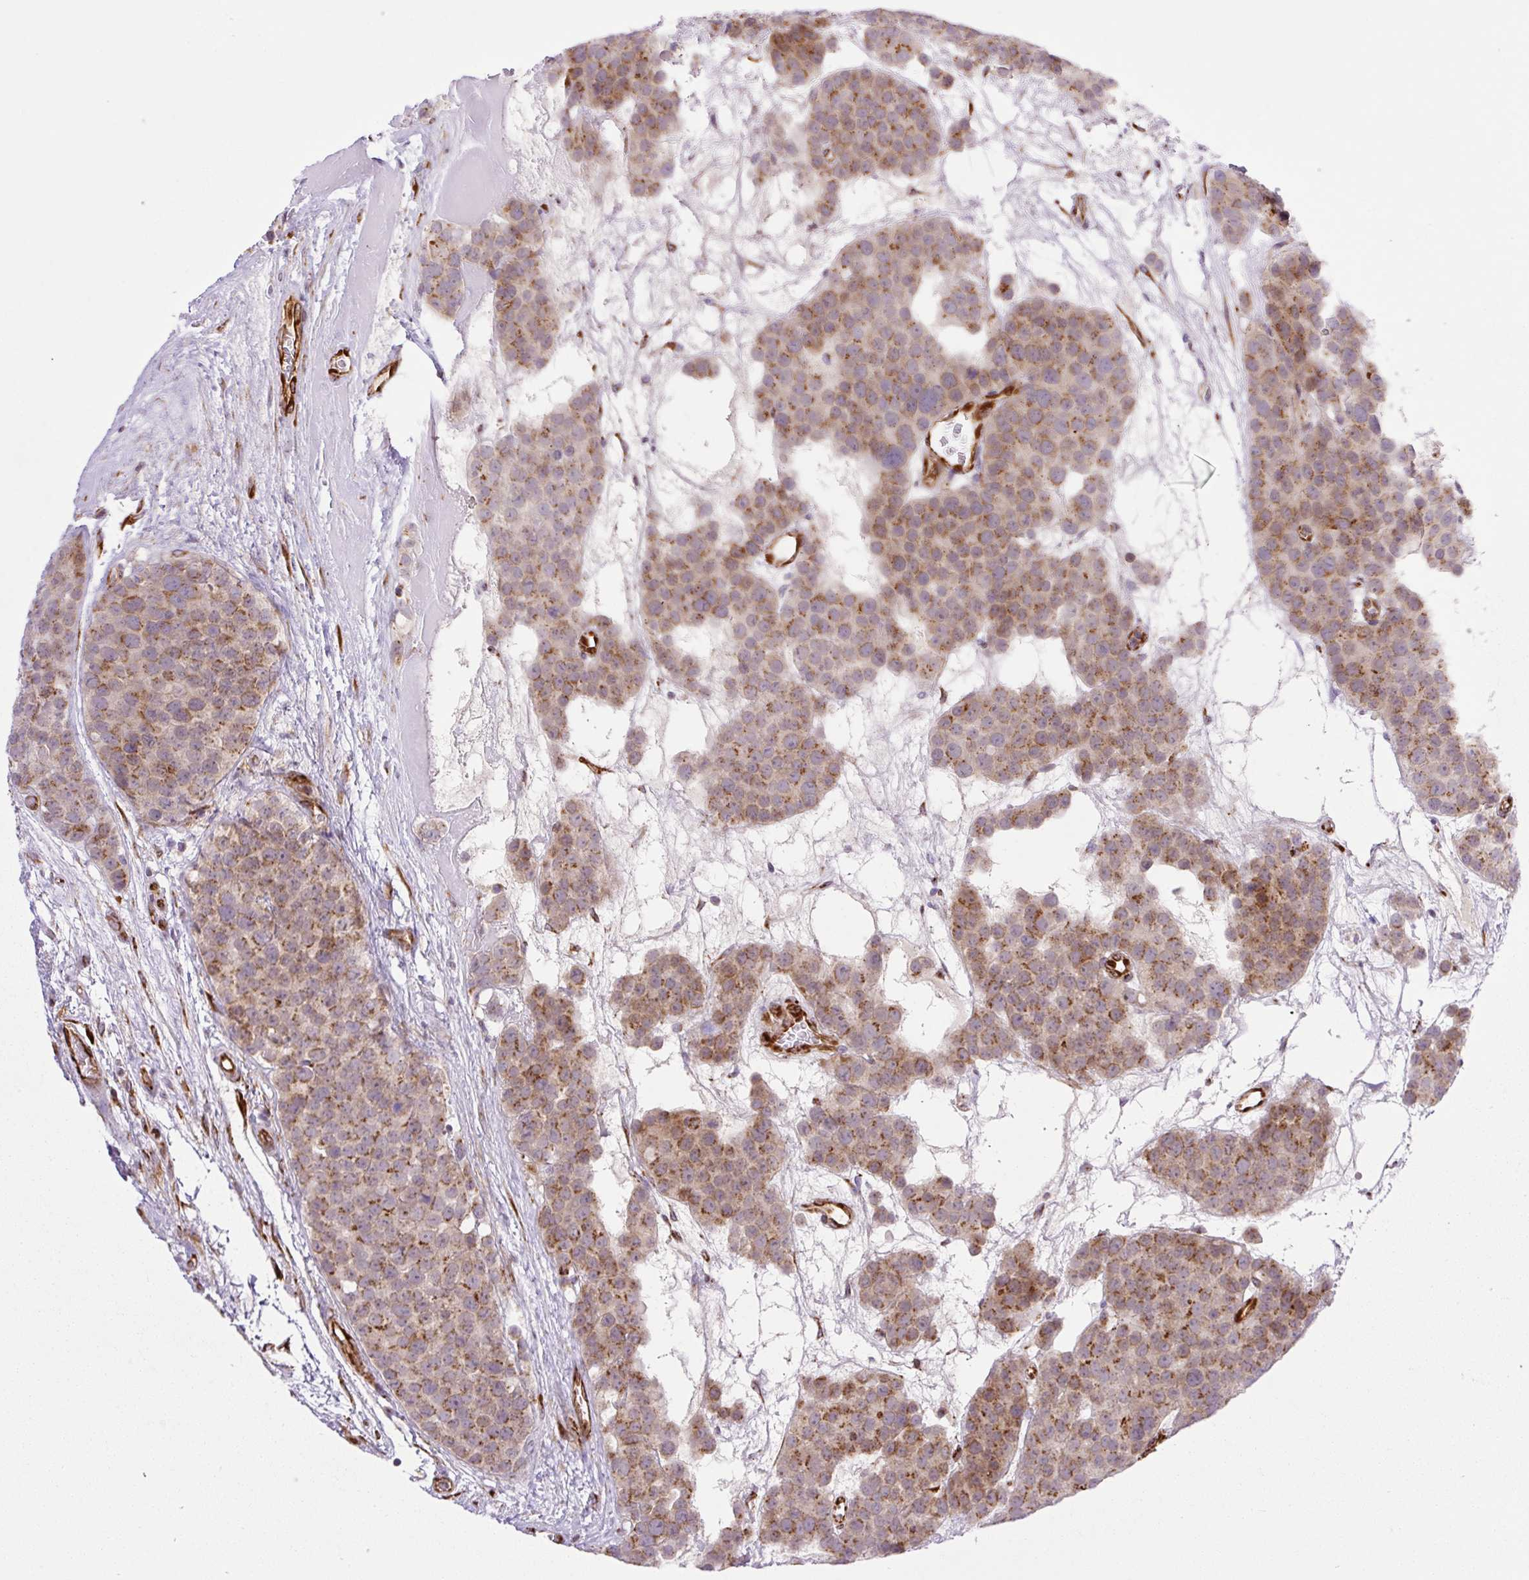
{"staining": {"intensity": "moderate", "quantity": ">75%", "location": "cytoplasmic/membranous"}, "tissue": "testis cancer", "cell_type": "Tumor cells", "image_type": "cancer", "snomed": [{"axis": "morphology", "description": "Seminoma, NOS"}, {"axis": "topography", "description": "Testis"}], "caption": "Testis cancer (seminoma) stained for a protein displays moderate cytoplasmic/membranous positivity in tumor cells.", "gene": "RAB30", "patient": {"sex": "male", "age": 71}}